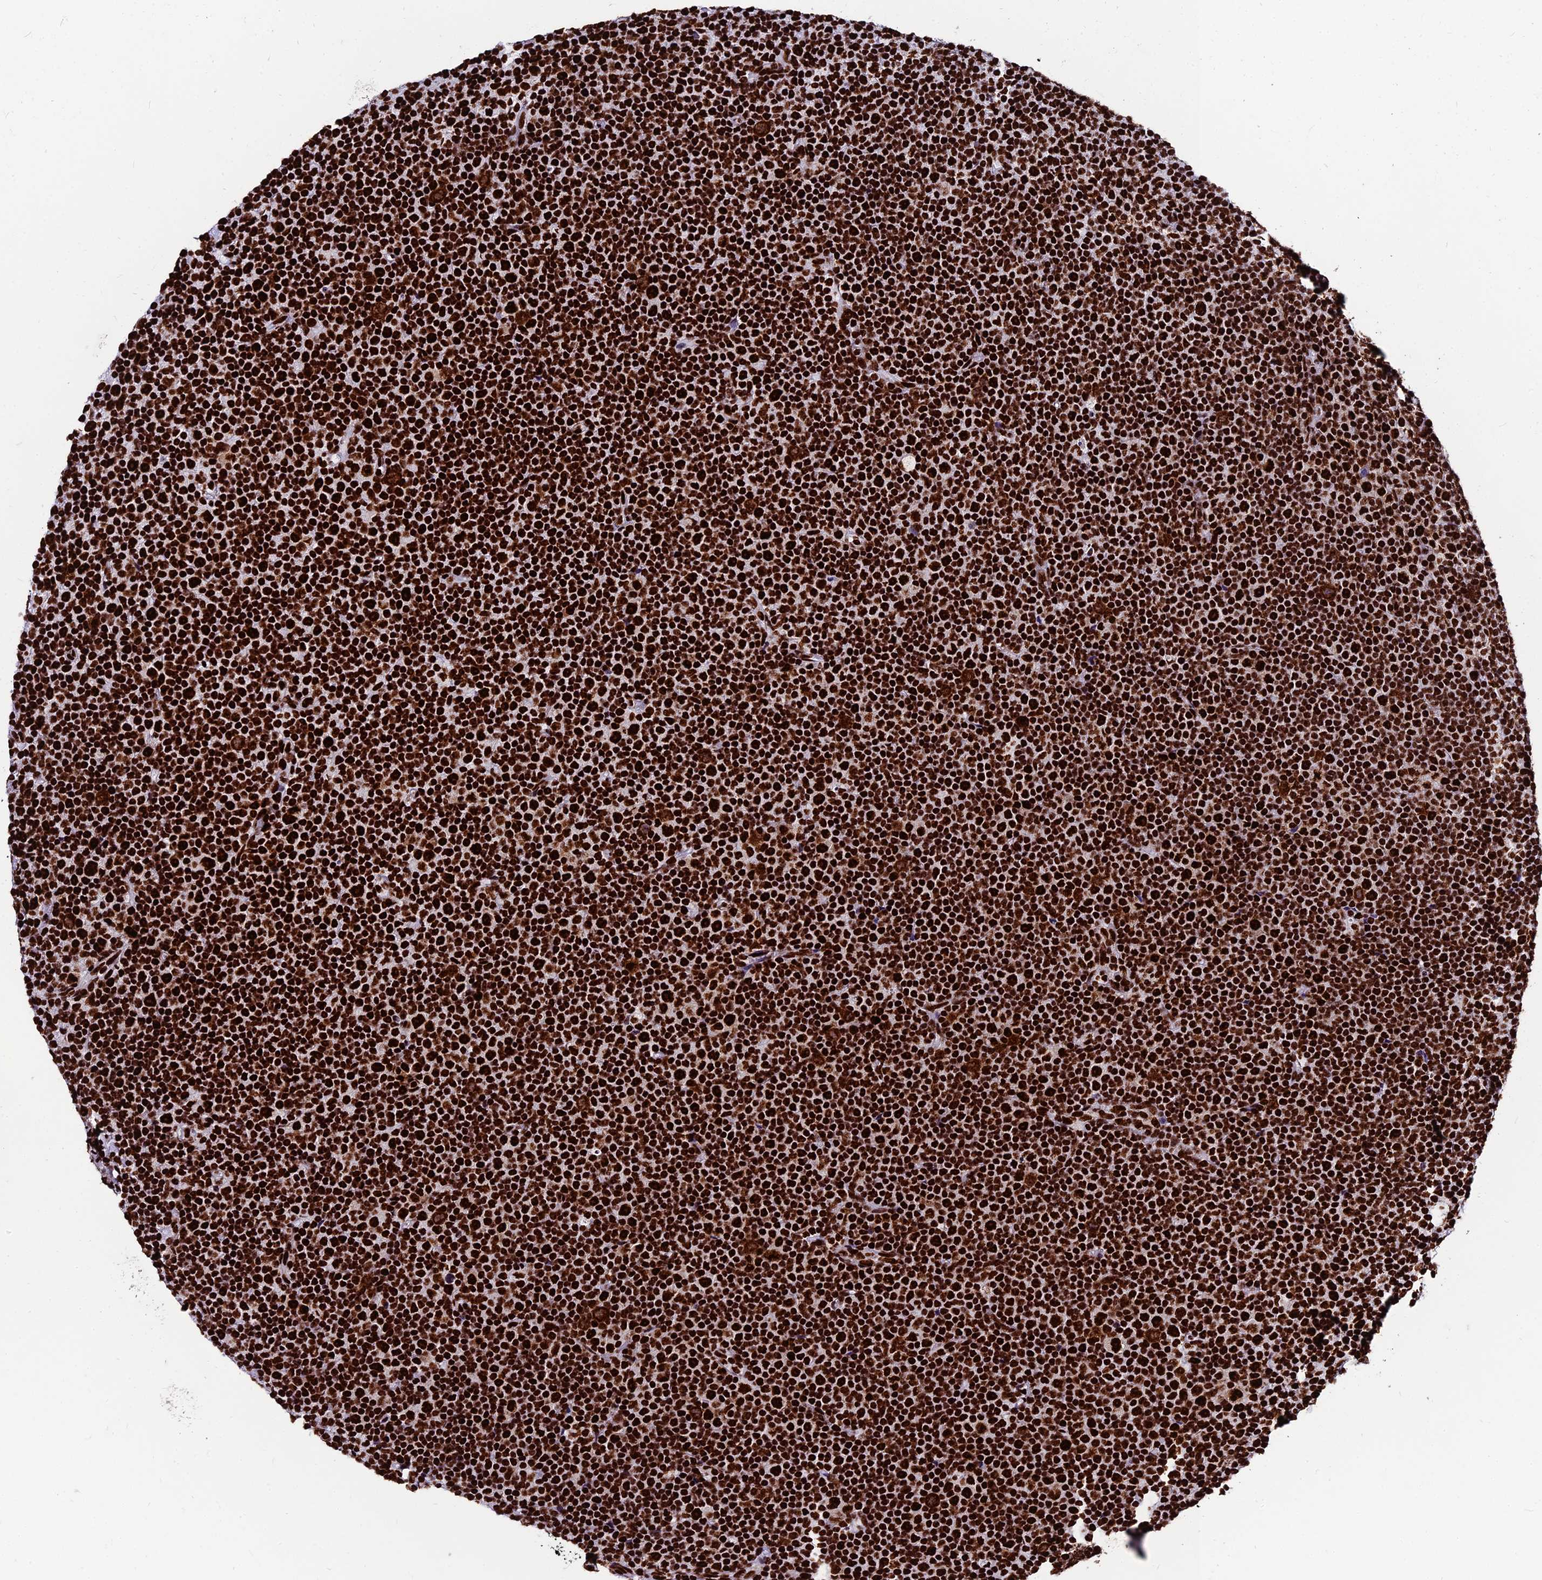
{"staining": {"intensity": "strong", "quantity": ">75%", "location": "nuclear"}, "tissue": "lymphoma", "cell_type": "Tumor cells", "image_type": "cancer", "snomed": [{"axis": "morphology", "description": "Malignant lymphoma, non-Hodgkin's type, Low grade"}, {"axis": "topography", "description": "Lymph node"}], "caption": "The immunohistochemical stain highlights strong nuclear positivity in tumor cells of lymphoma tissue.", "gene": "HNRNPH1", "patient": {"sex": "female", "age": 67}}